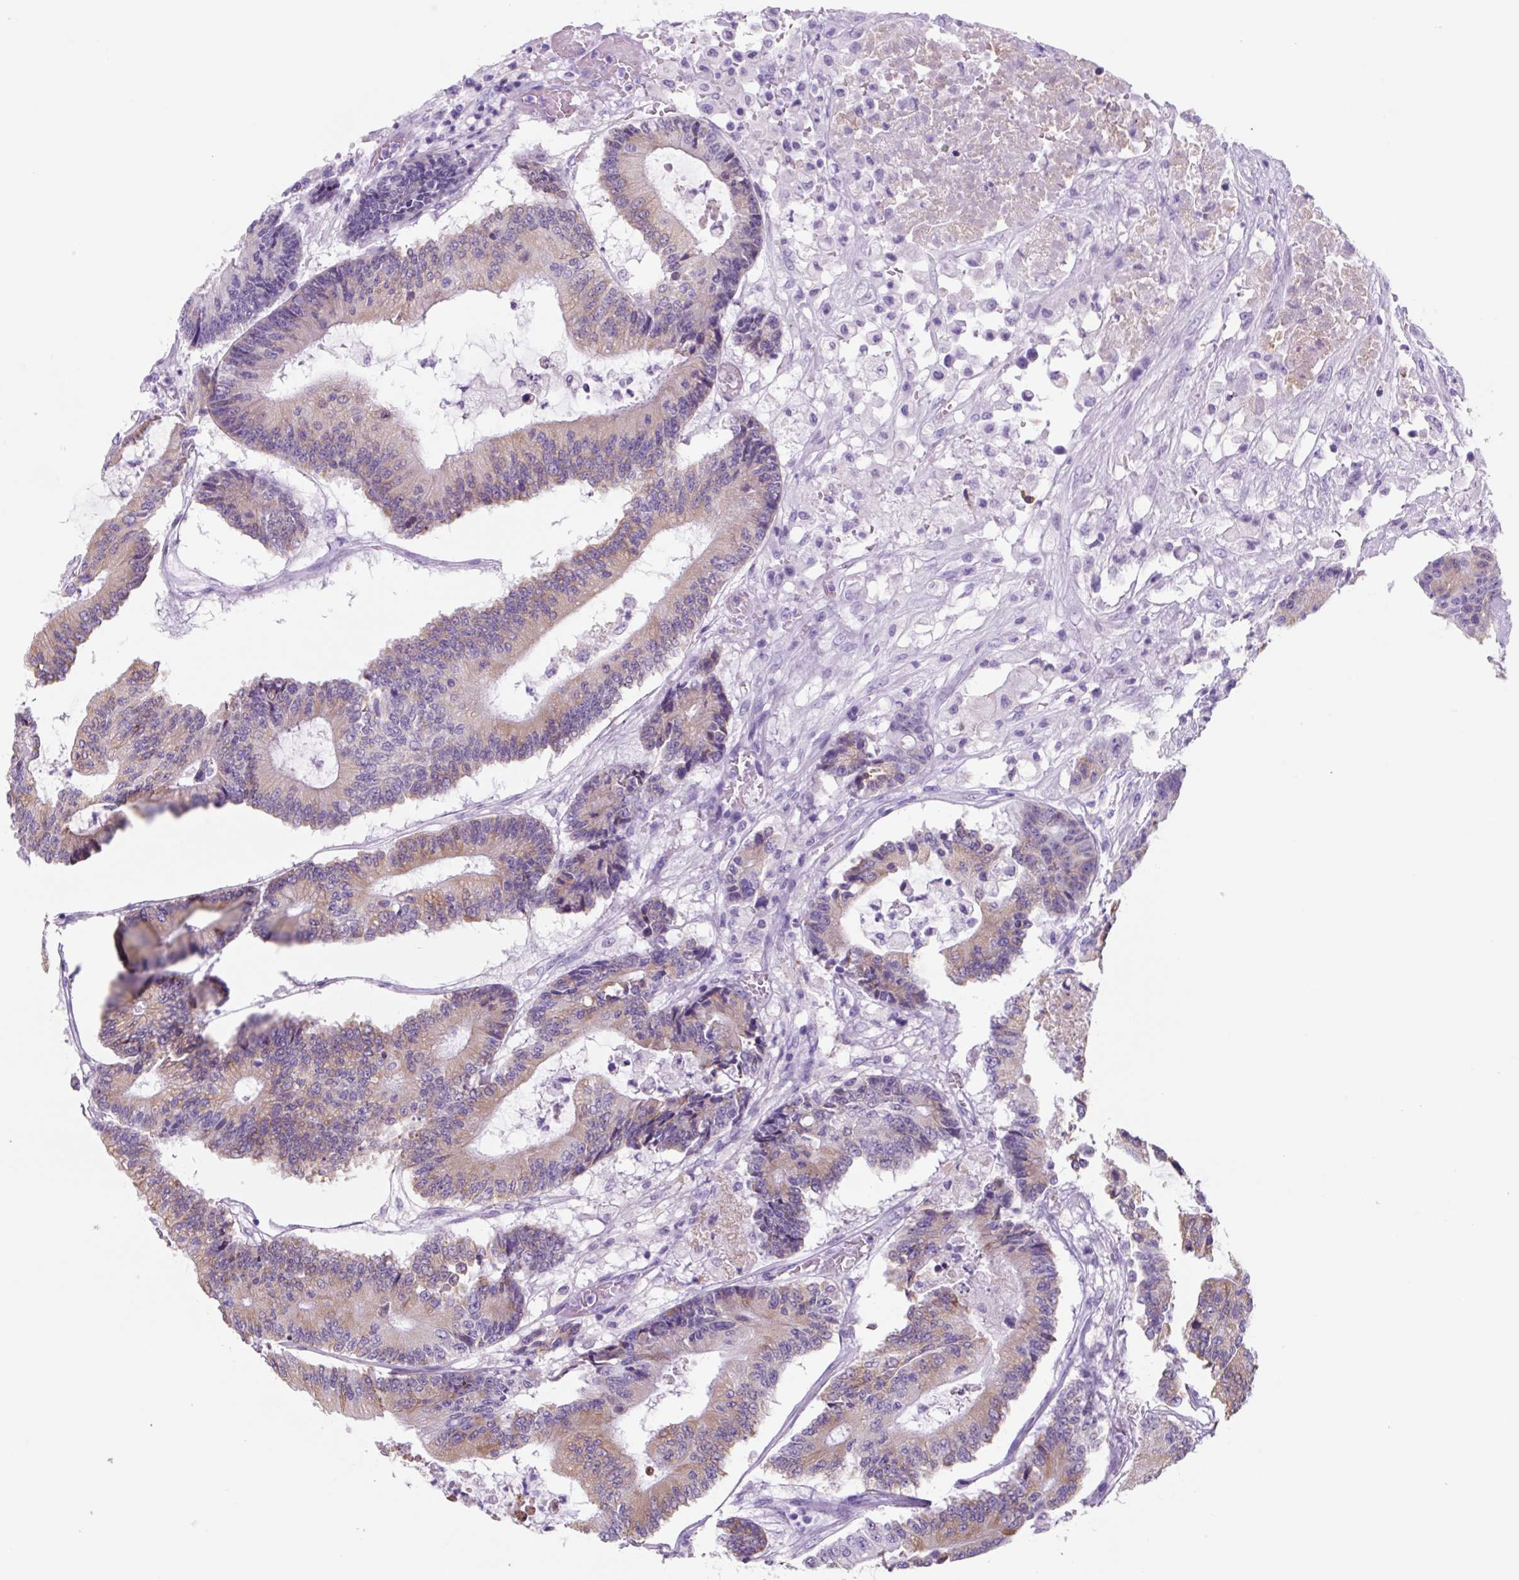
{"staining": {"intensity": "weak", "quantity": "25%-75%", "location": "cytoplasmic/membranous"}, "tissue": "colorectal cancer", "cell_type": "Tumor cells", "image_type": "cancer", "snomed": [{"axis": "morphology", "description": "Adenocarcinoma, NOS"}, {"axis": "topography", "description": "Colon"}], "caption": "A brown stain highlights weak cytoplasmic/membranous expression of a protein in human colorectal cancer (adenocarcinoma) tumor cells.", "gene": "TNFRSF8", "patient": {"sex": "female", "age": 84}}